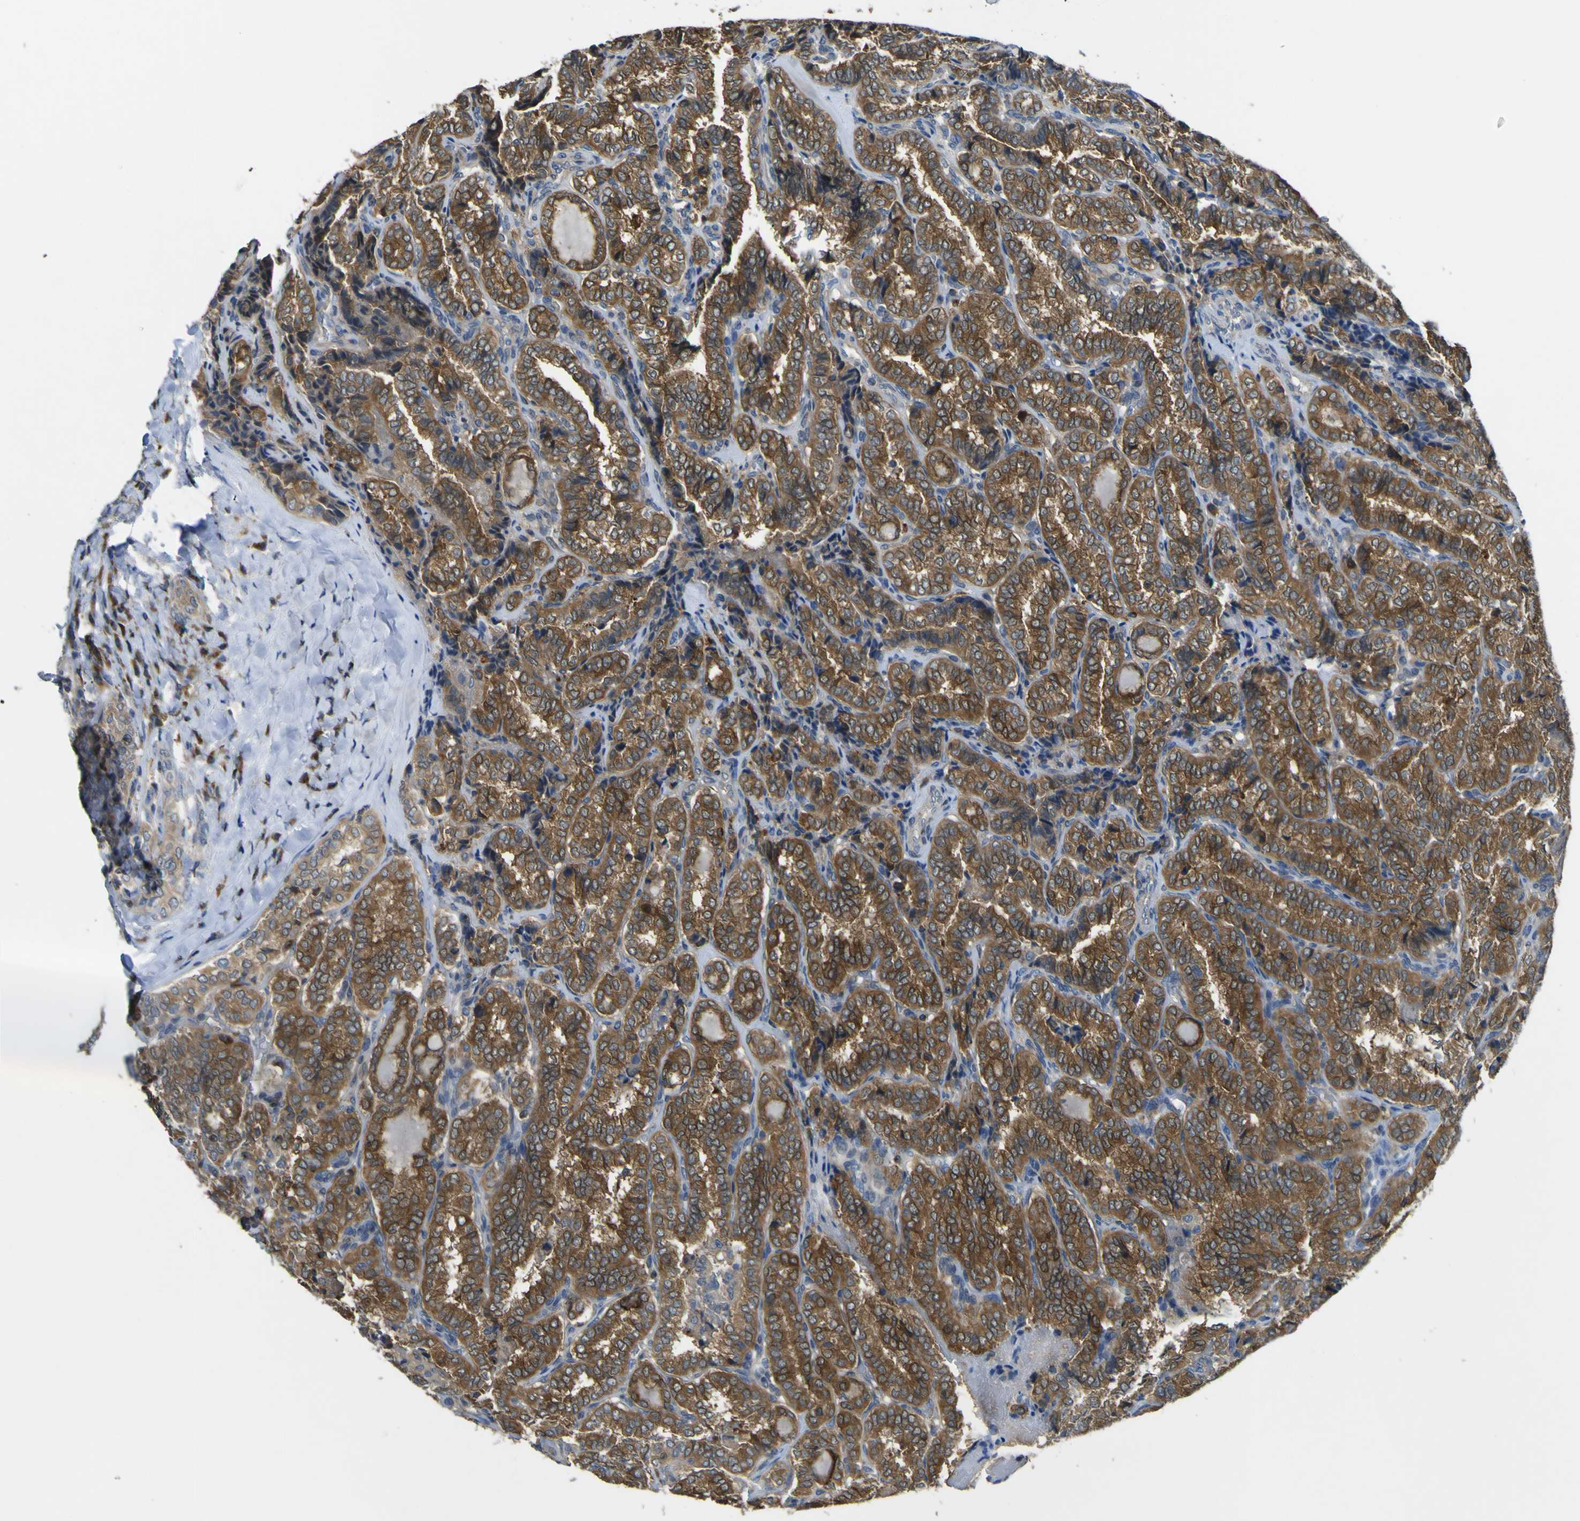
{"staining": {"intensity": "strong", "quantity": ">75%", "location": "cytoplasmic/membranous,nuclear"}, "tissue": "thyroid cancer", "cell_type": "Tumor cells", "image_type": "cancer", "snomed": [{"axis": "morphology", "description": "Normal tissue, NOS"}, {"axis": "morphology", "description": "Papillary adenocarcinoma, NOS"}, {"axis": "topography", "description": "Thyroid gland"}], "caption": "Strong cytoplasmic/membranous and nuclear positivity for a protein is appreciated in approximately >75% of tumor cells of thyroid papillary adenocarcinoma using IHC.", "gene": "EML2", "patient": {"sex": "female", "age": 30}}